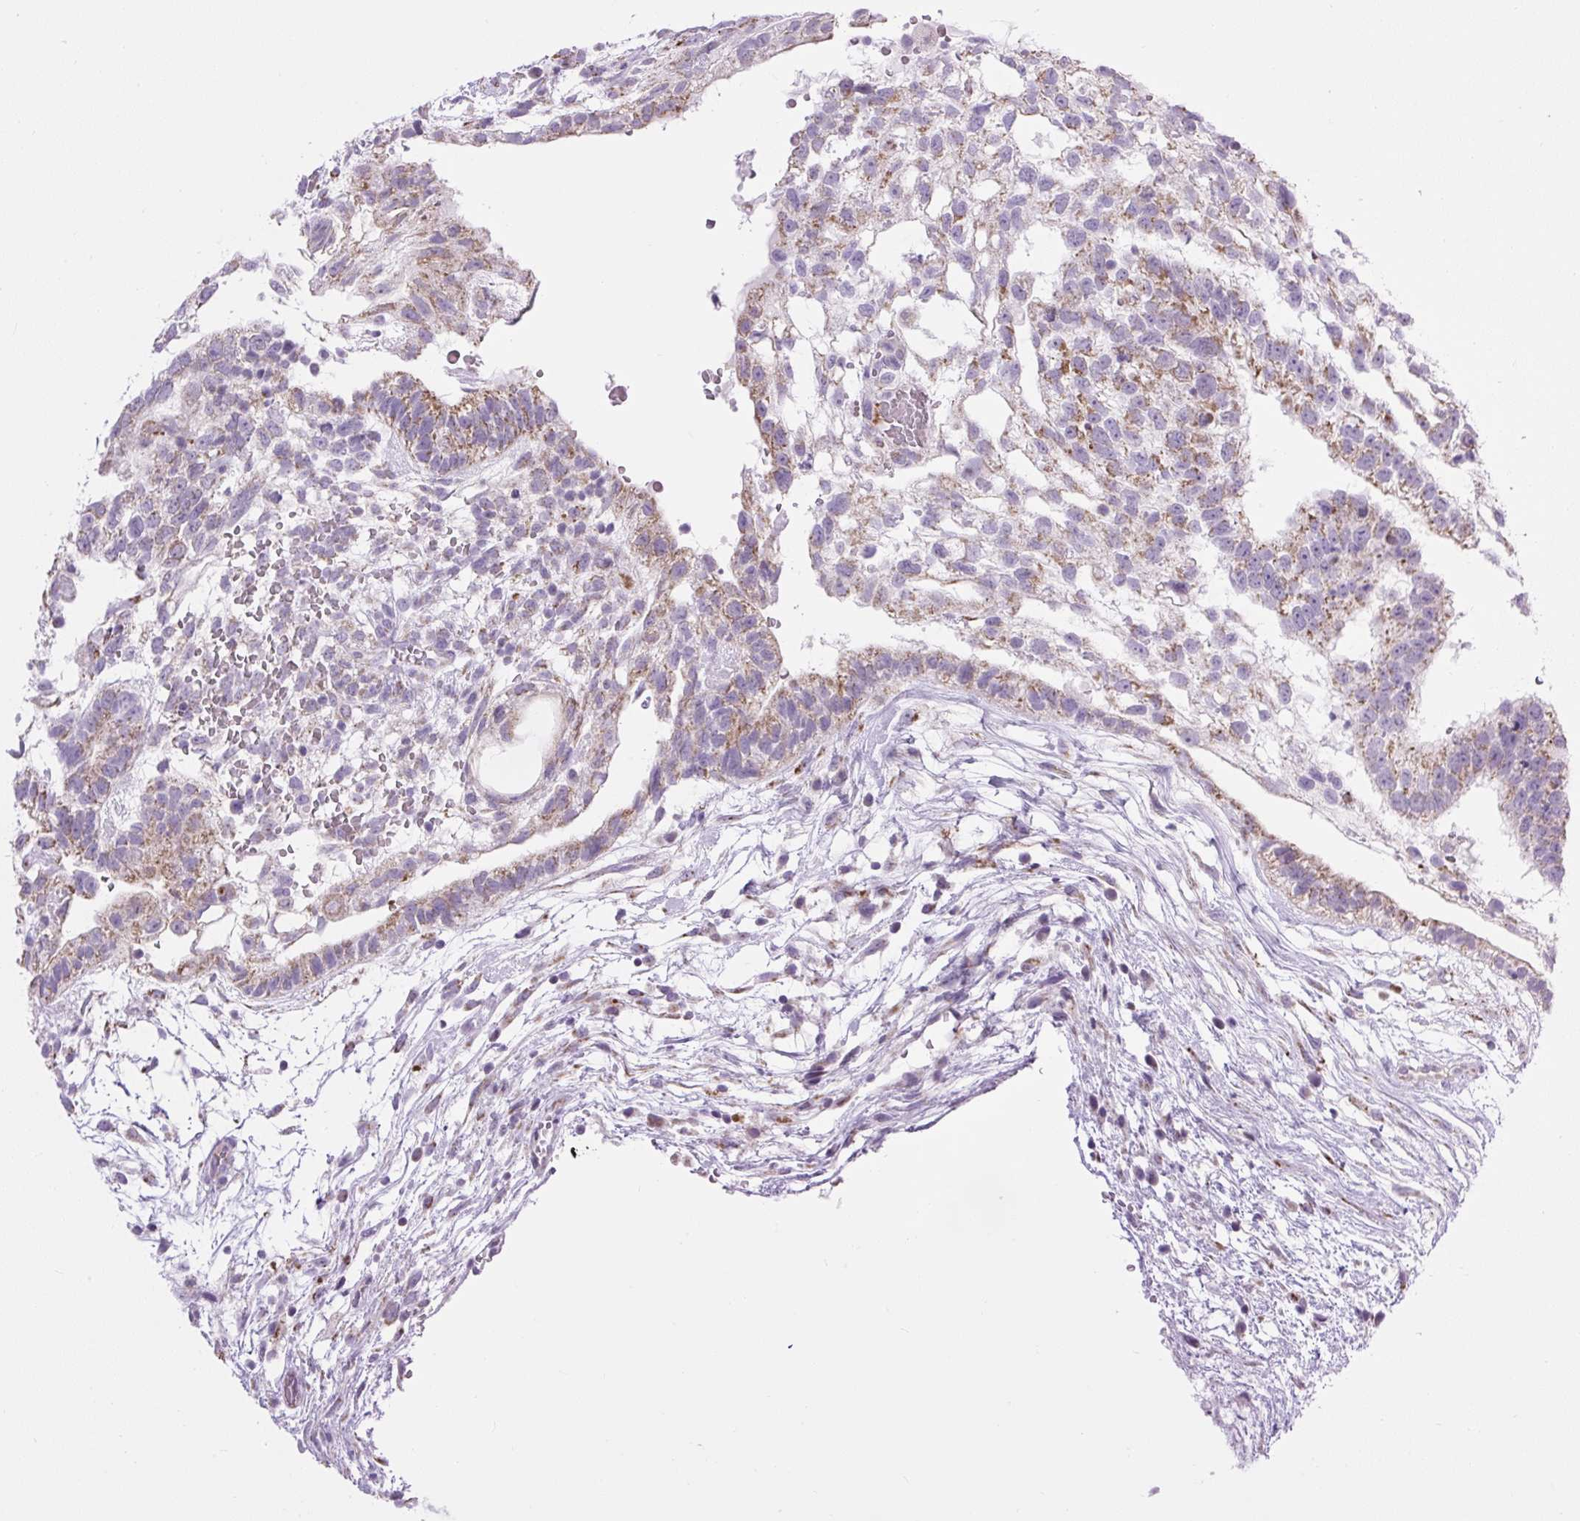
{"staining": {"intensity": "moderate", "quantity": "25%-75%", "location": "cytoplasmic/membranous"}, "tissue": "testis cancer", "cell_type": "Tumor cells", "image_type": "cancer", "snomed": [{"axis": "morphology", "description": "Carcinoma, Embryonal, NOS"}, {"axis": "topography", "description": "Testis"}], "caption": "IHC image of human testis cancer stained for a protein (brown), which shows medium levels of moderate cytoplasmic/membranous positivity in approximately 25%-75% of tumor cells.", "gene": "RNASE10", "patient": {"sex": "male", "age": 32}}